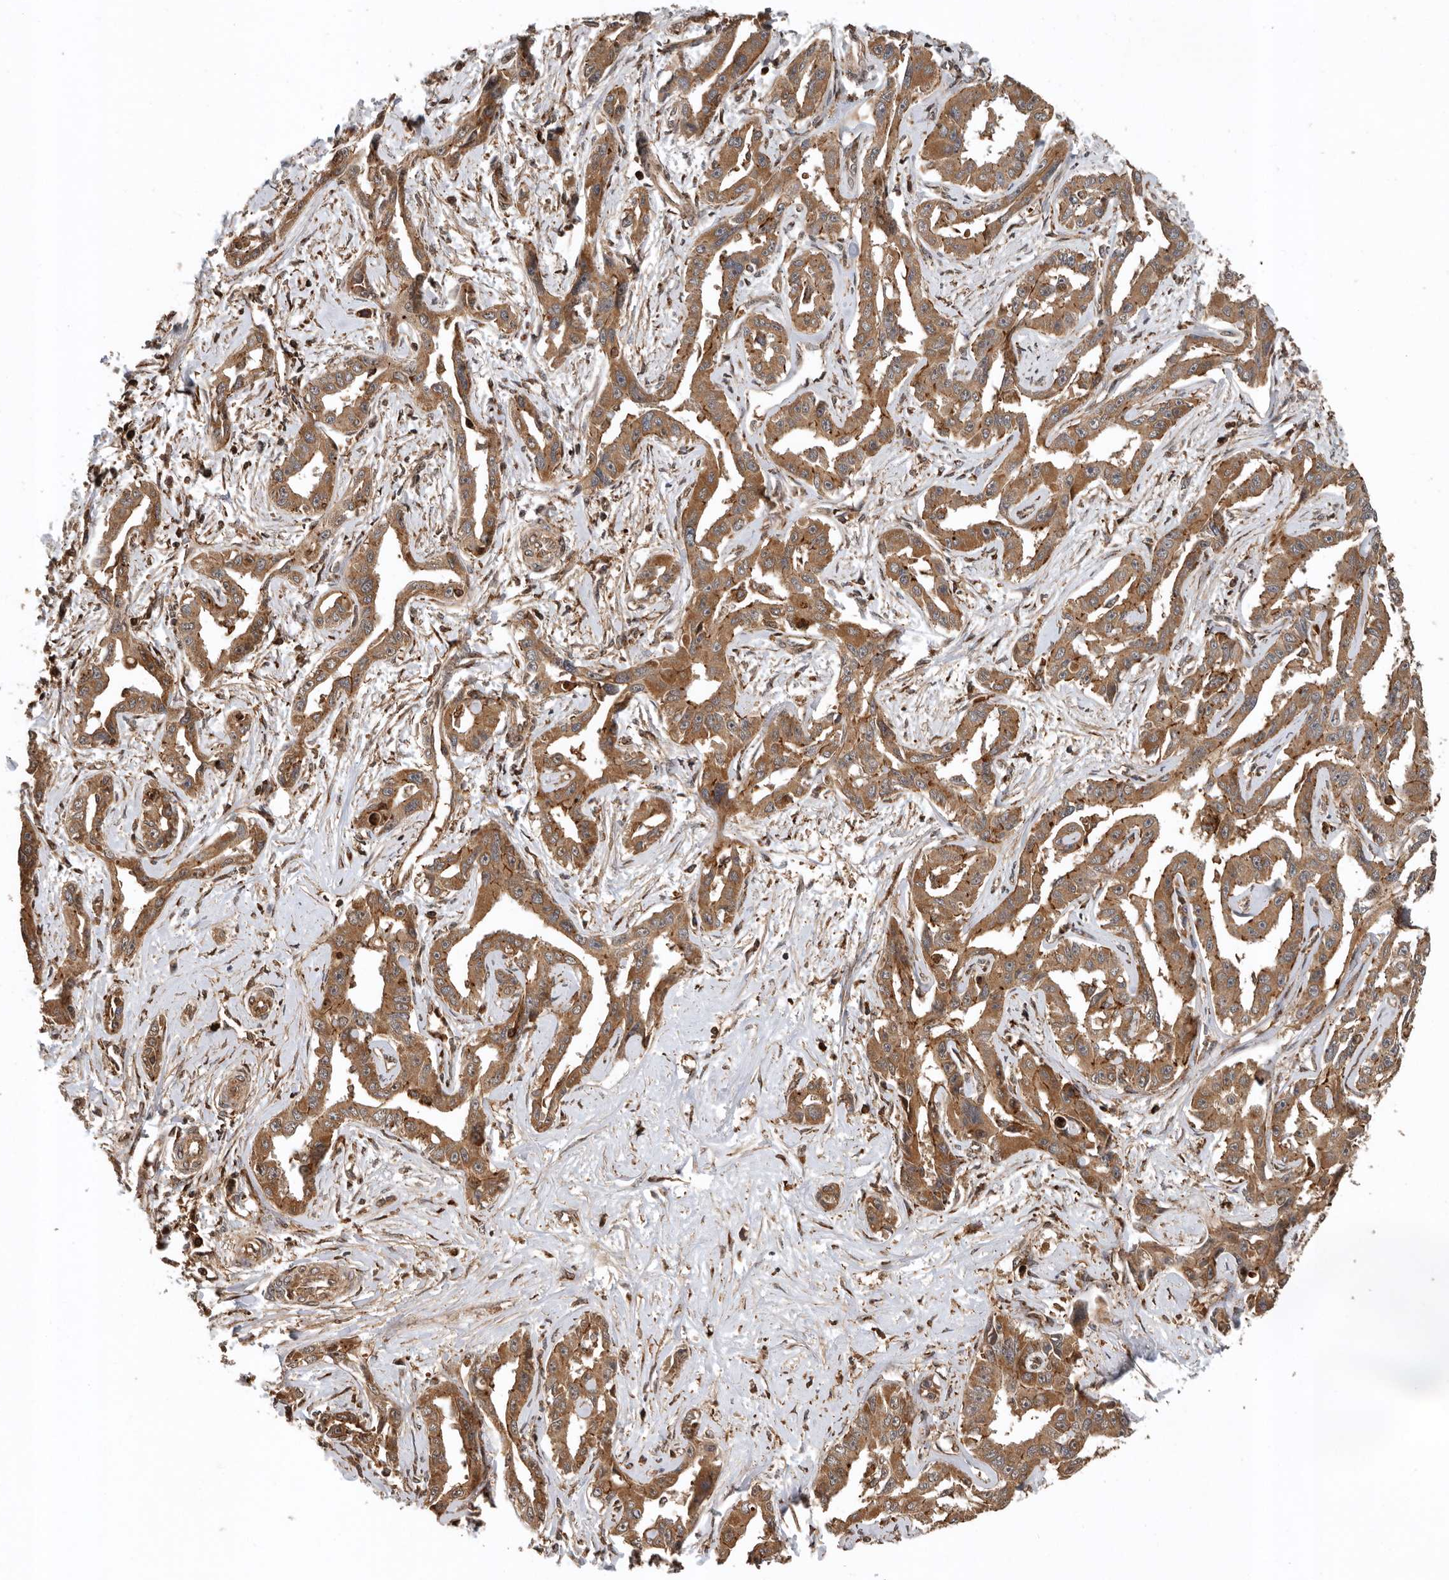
{"staining": {"intensity": "moderate", "quantity": ">75%", "location": "cytoplasmic/membranous"}, "tissue": "liver cancer", "cell_type": "Tumor cells", "image_type": "cancer", "snomed": [{"axis": "morphology", "description": "Cholangiocarcinoma"}, {"axis": "topography", "description": "Liver"}], "caption": "About >75% of tumor cells in liver cholangiocarcinoma display moderate cytoplasmic/membranous protein expression as visualized by brown immunohistochemical staining.", "gene": "RNF157", "patient": {"sex": "male", "age": 59}}